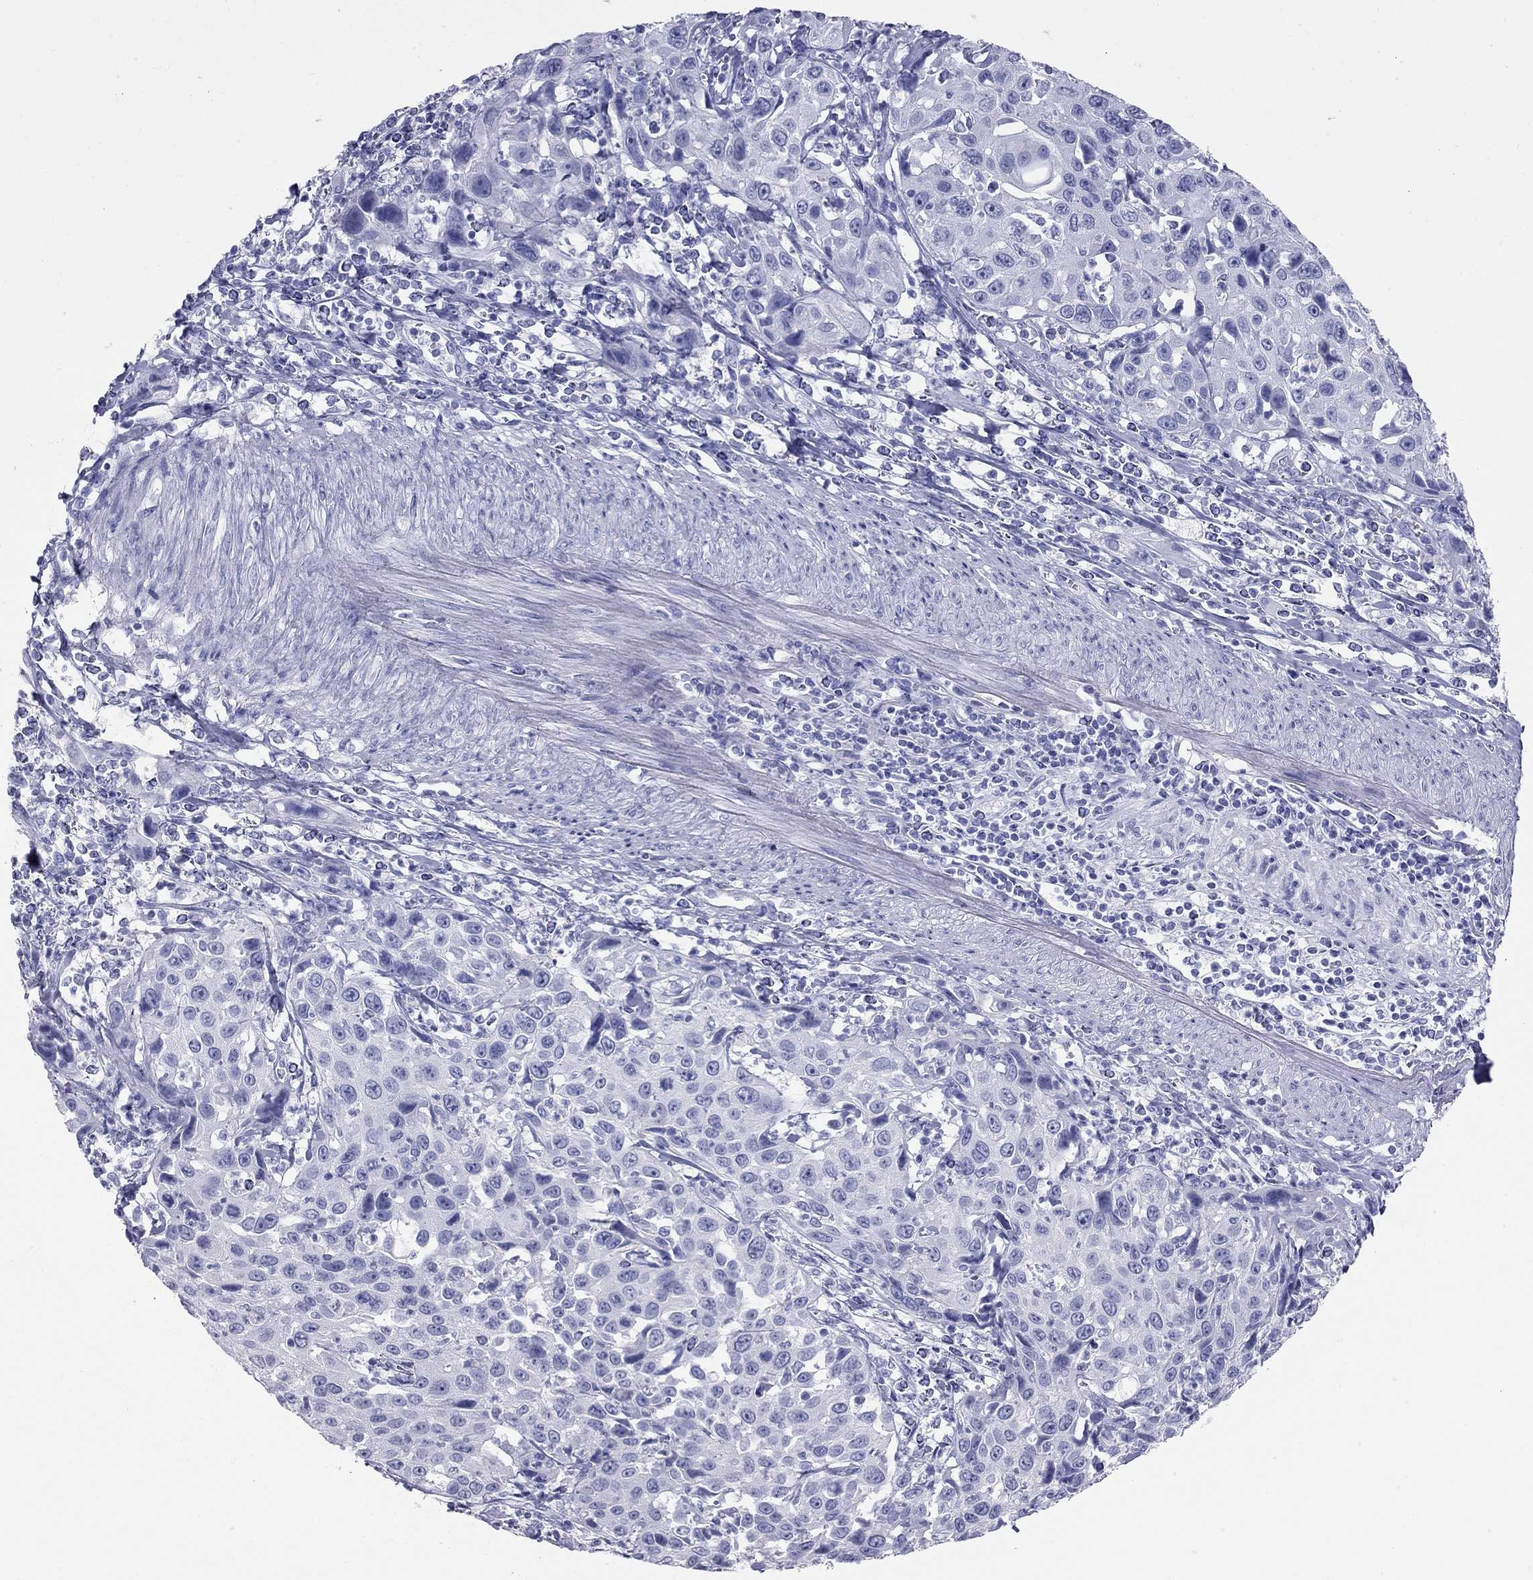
{"staining": {"intensity": "negative", "quantity": "none", "location": "none"}, "tissue": "cervical cancer", "cell_type": "Tumor cells", "image_type": "cancer", "snomed": [{"axis": "morphology", "description": "Squamous cell carcinoma, NOS"}, {"axis": "topography", "description": "Cervix"}], "caption": "A histopathology image of human squamous cell carcinoma (cervical) is negative for staining in tumor cells.", "gene": "KLRG1", "patient": {"sex": "female", "age": 26}}